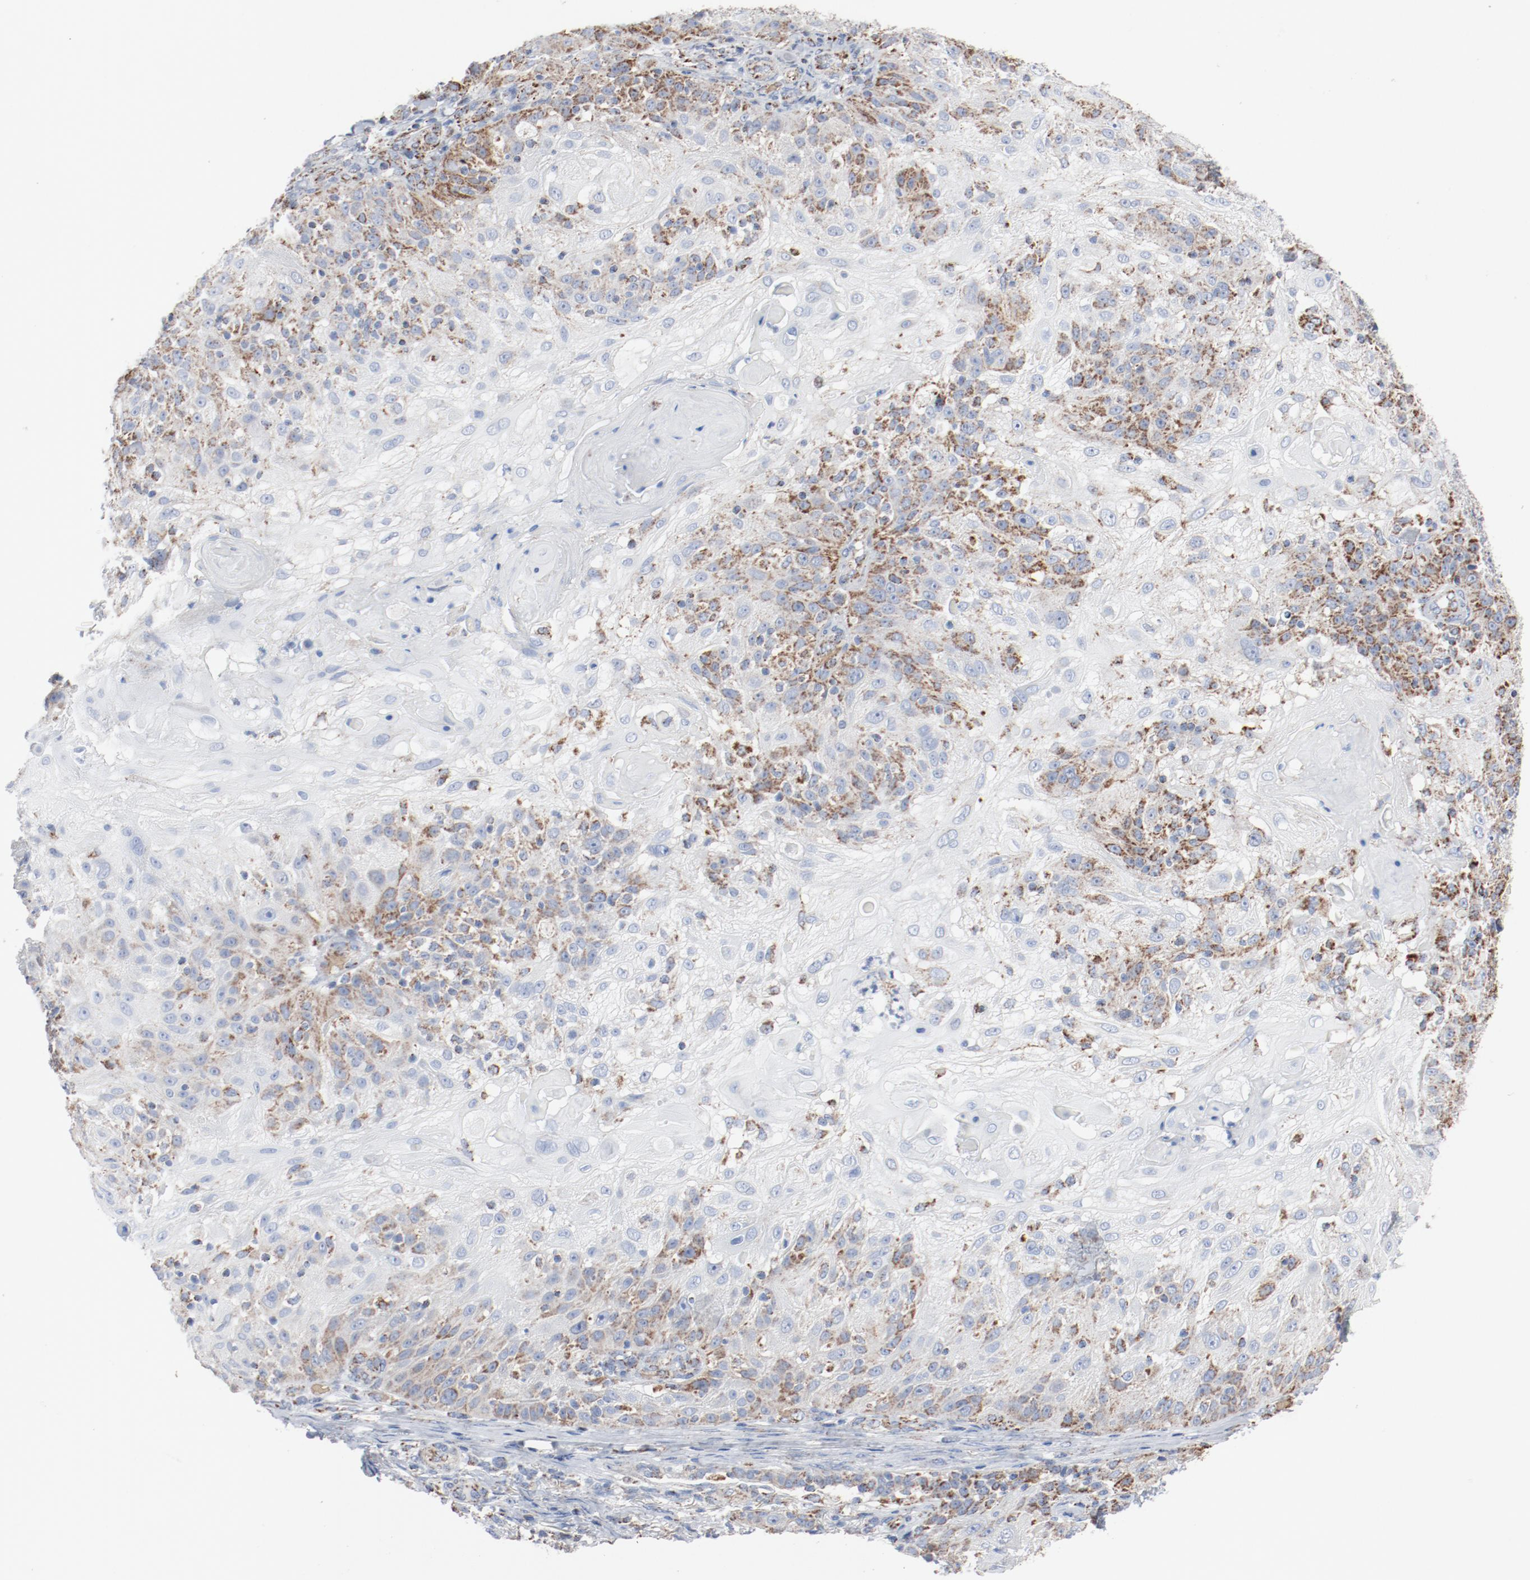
{"staining": {"intensity": "moderate", "quantity": "25%-75%", "location": "cytoplasmic/membranous"}, "tissue": "skin cancer", "cell_type": "Tumor cells", "image_type": "cancer", "snomed": [{"axis": "morphology", "description": "Normal tissue, NOS"}, {"axis": "morphology", "description": "Squamous cell carcinoma, NOS"}, {"axis": "topography", "description": "Skin"}], "caption": "A histopathology image of human skin squamous cell carcinoma stained for a protein displays moderate cytoplasmic/membranous brown staining in tumor cells.", "gene": "NDUFB8", "patient": {"sex": "female", "age": 83}}